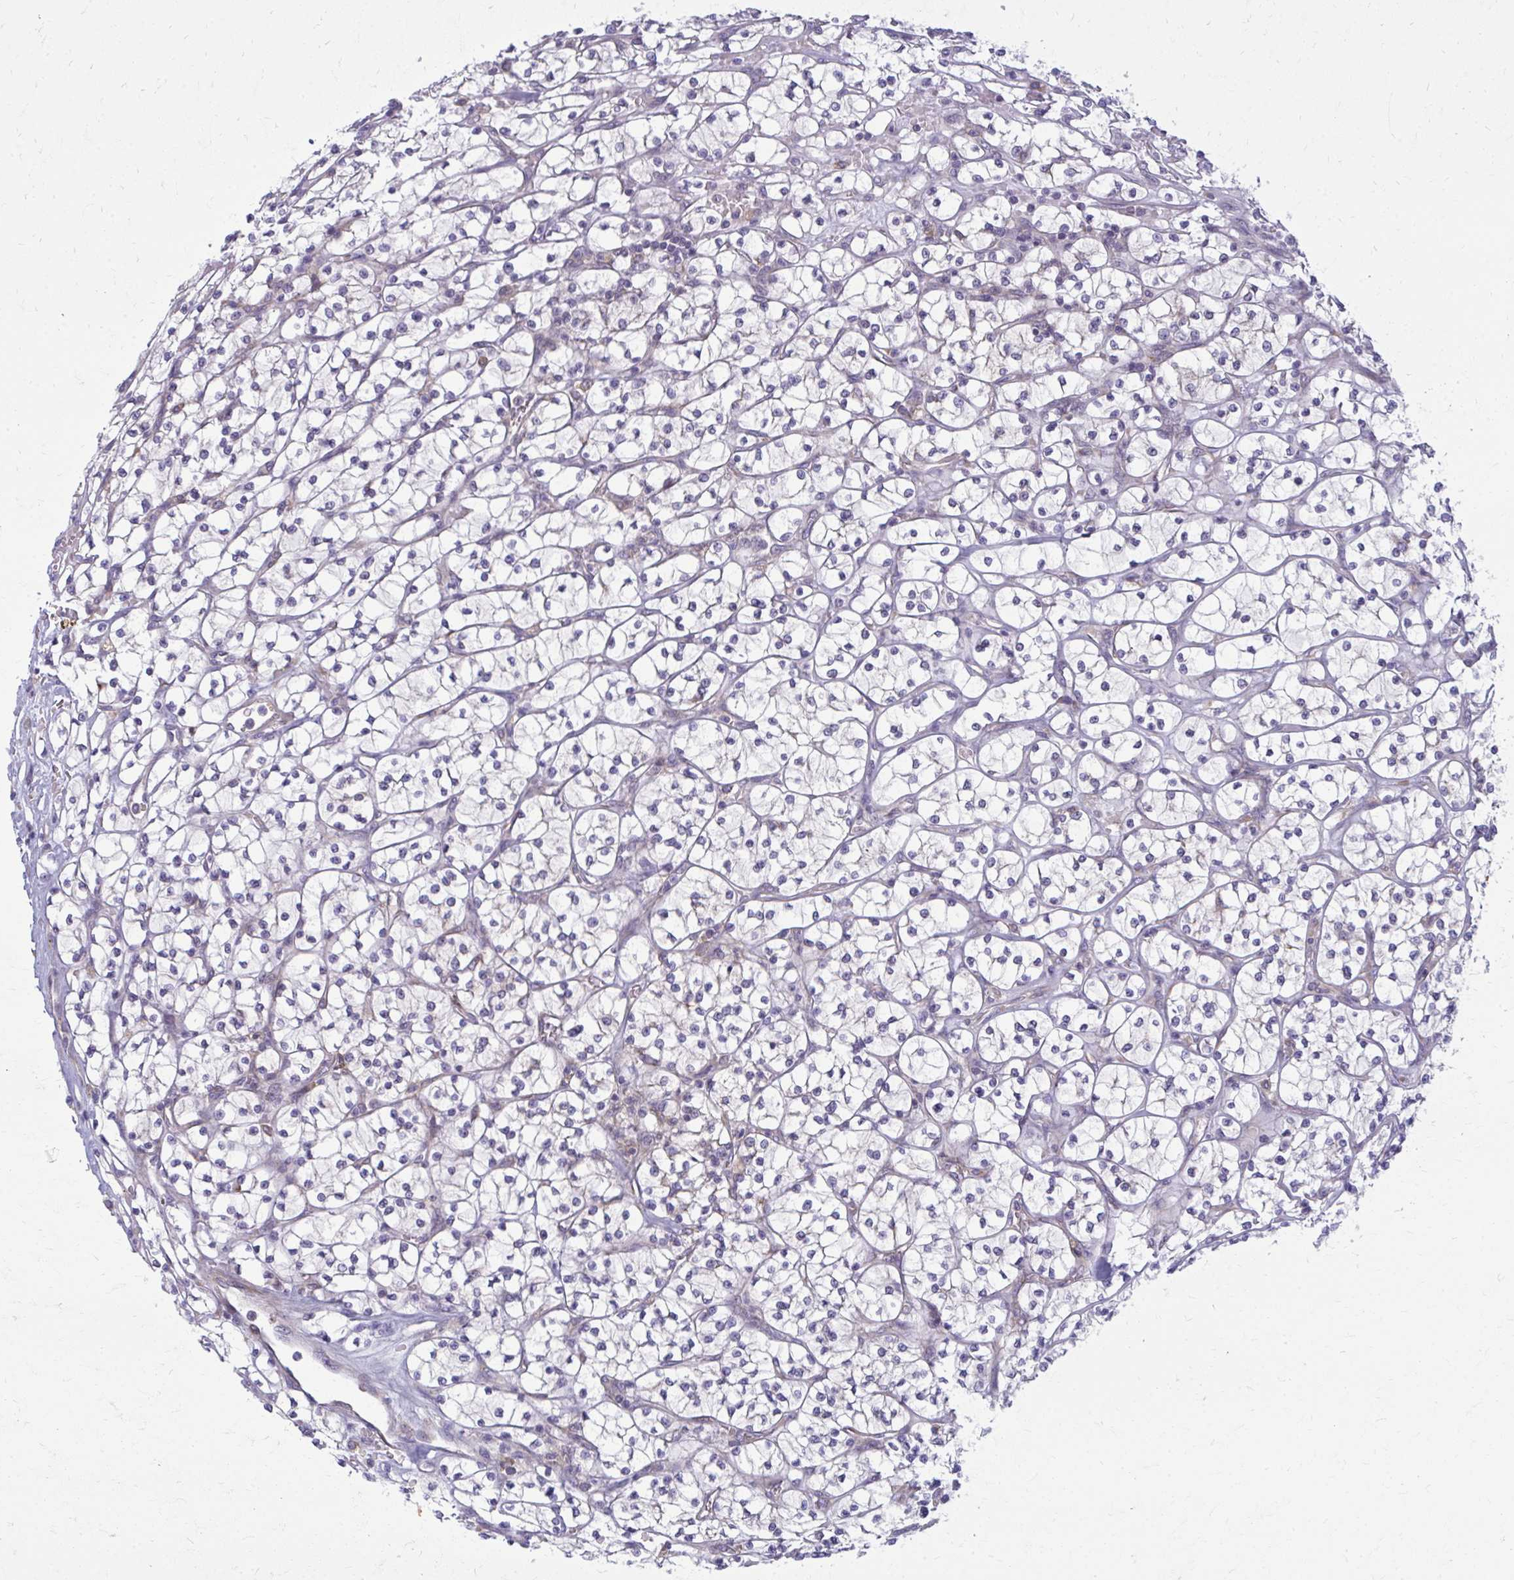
{"staining": {"intensity": "negative", "quantity": "none", "location": "none"}, "tissue": "renal cancer", "cell_type": "Tumor cells", "image_type": "cancer", "snomed": [{"axis": "morphology", "description": "Adenocarcinoma, NOS"}, {"axis": "topography", "description": "Kidney"}], "caption": "DAB immunohistochemical staining of human renal cancer exhibits no significant positivity in tumor cells.", "gene": "CEMP1", "patient": {"sex": "female", "age": 64}}